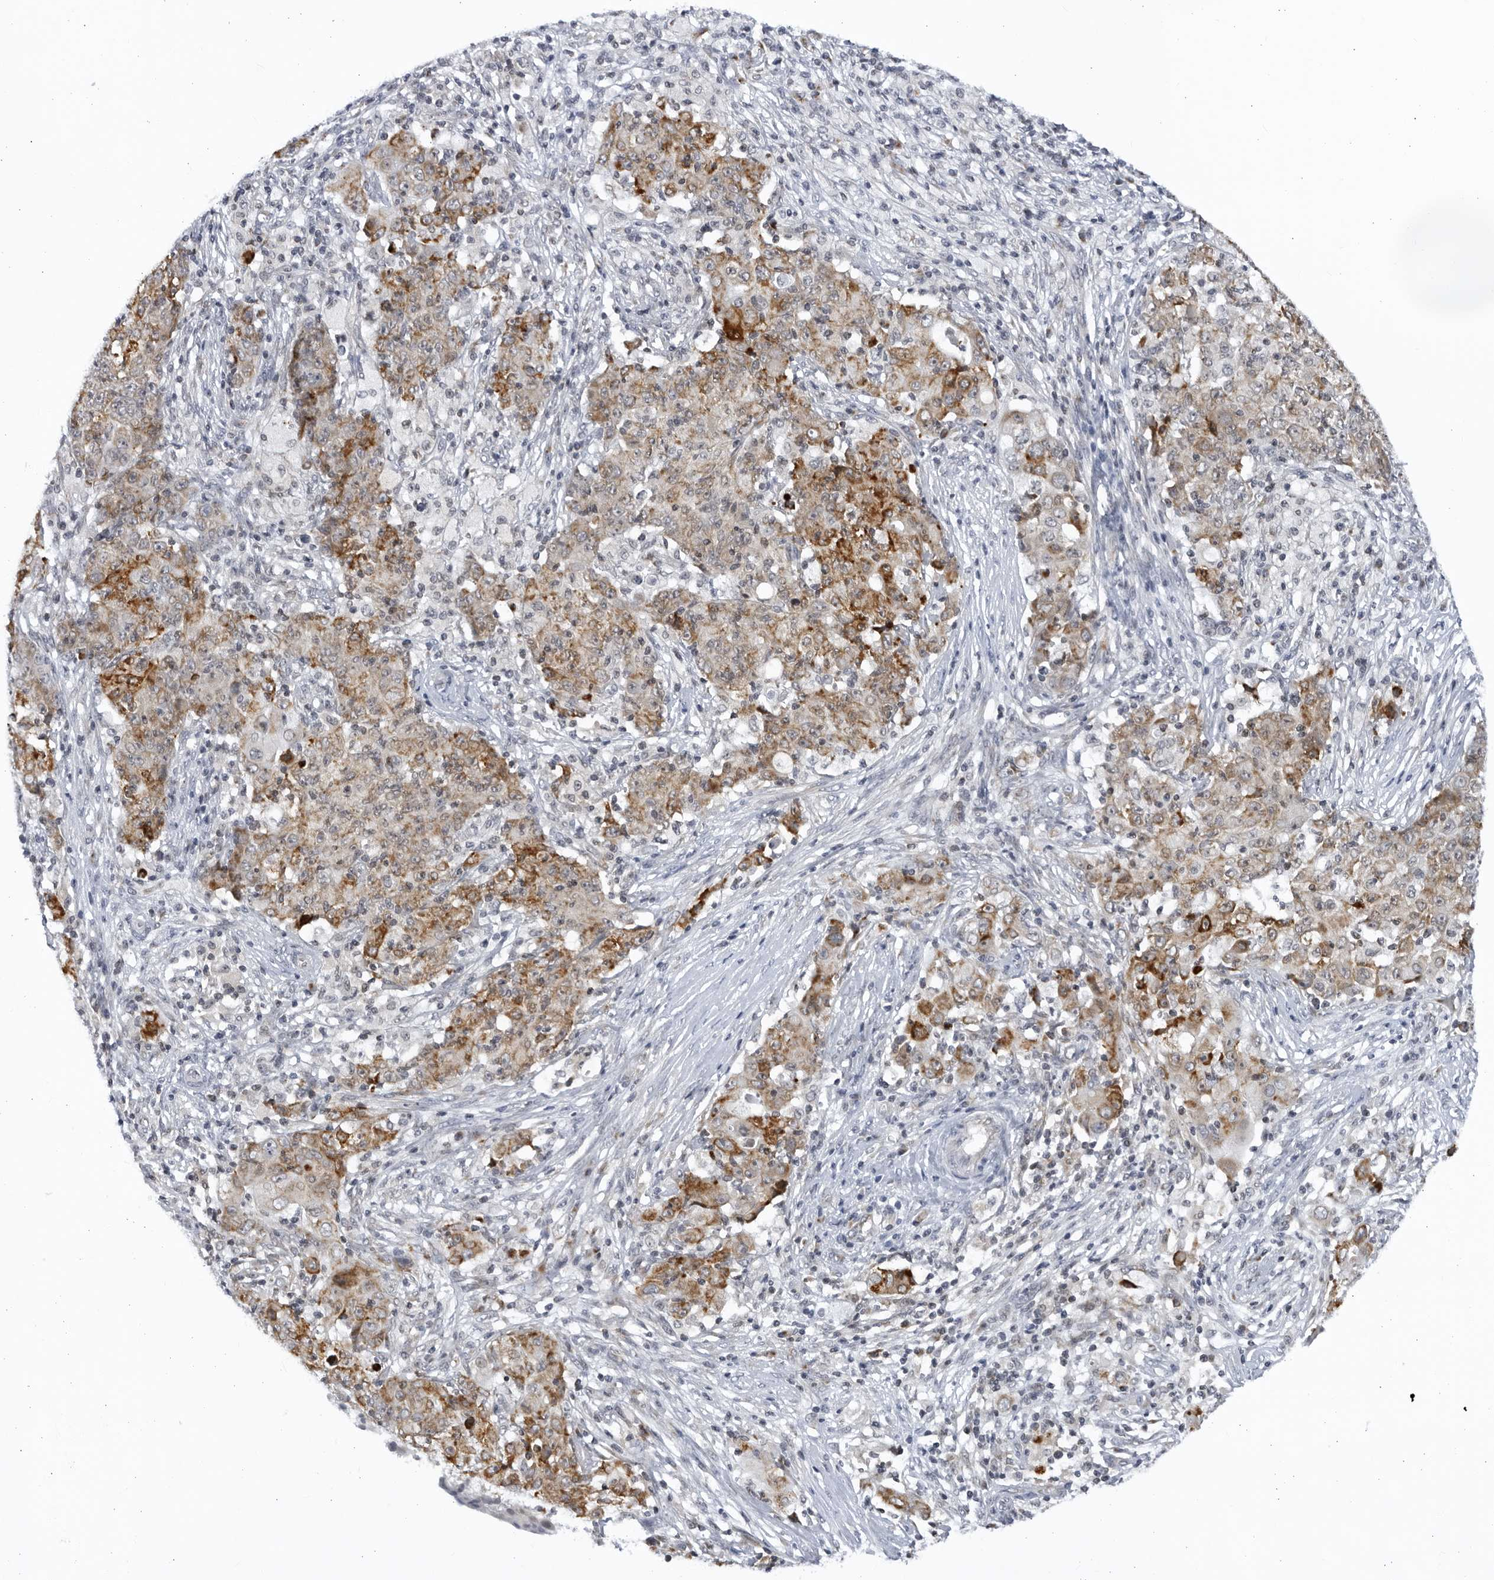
{"staining": {"intensity": "moderate", "quantity": ">75%", "location": "cytoplasmic/membranous"}, "tissue": "ovarian cancer", "cell_type": "Tumor cells", "image_type": "cancer", "snomed": [{"axis": "morphology", "description": "Carcinoma, endometroid"}, {"axis": "topography", "description": "Ovary"}], "caption": "Immunohistochemistry (IHC) (DAB) staining of human endometroid carcinoma (ovarian) demonstrates moderate cytoplasmic/membranous protein positivity in approximately >75% of tumor cells. Immunohistochemistry (IHC) stains the protein of interest in brown and the nuclei are stained blue.", "gene": "SLC25A22", "patient": {"sex": "female", "age": 42}}